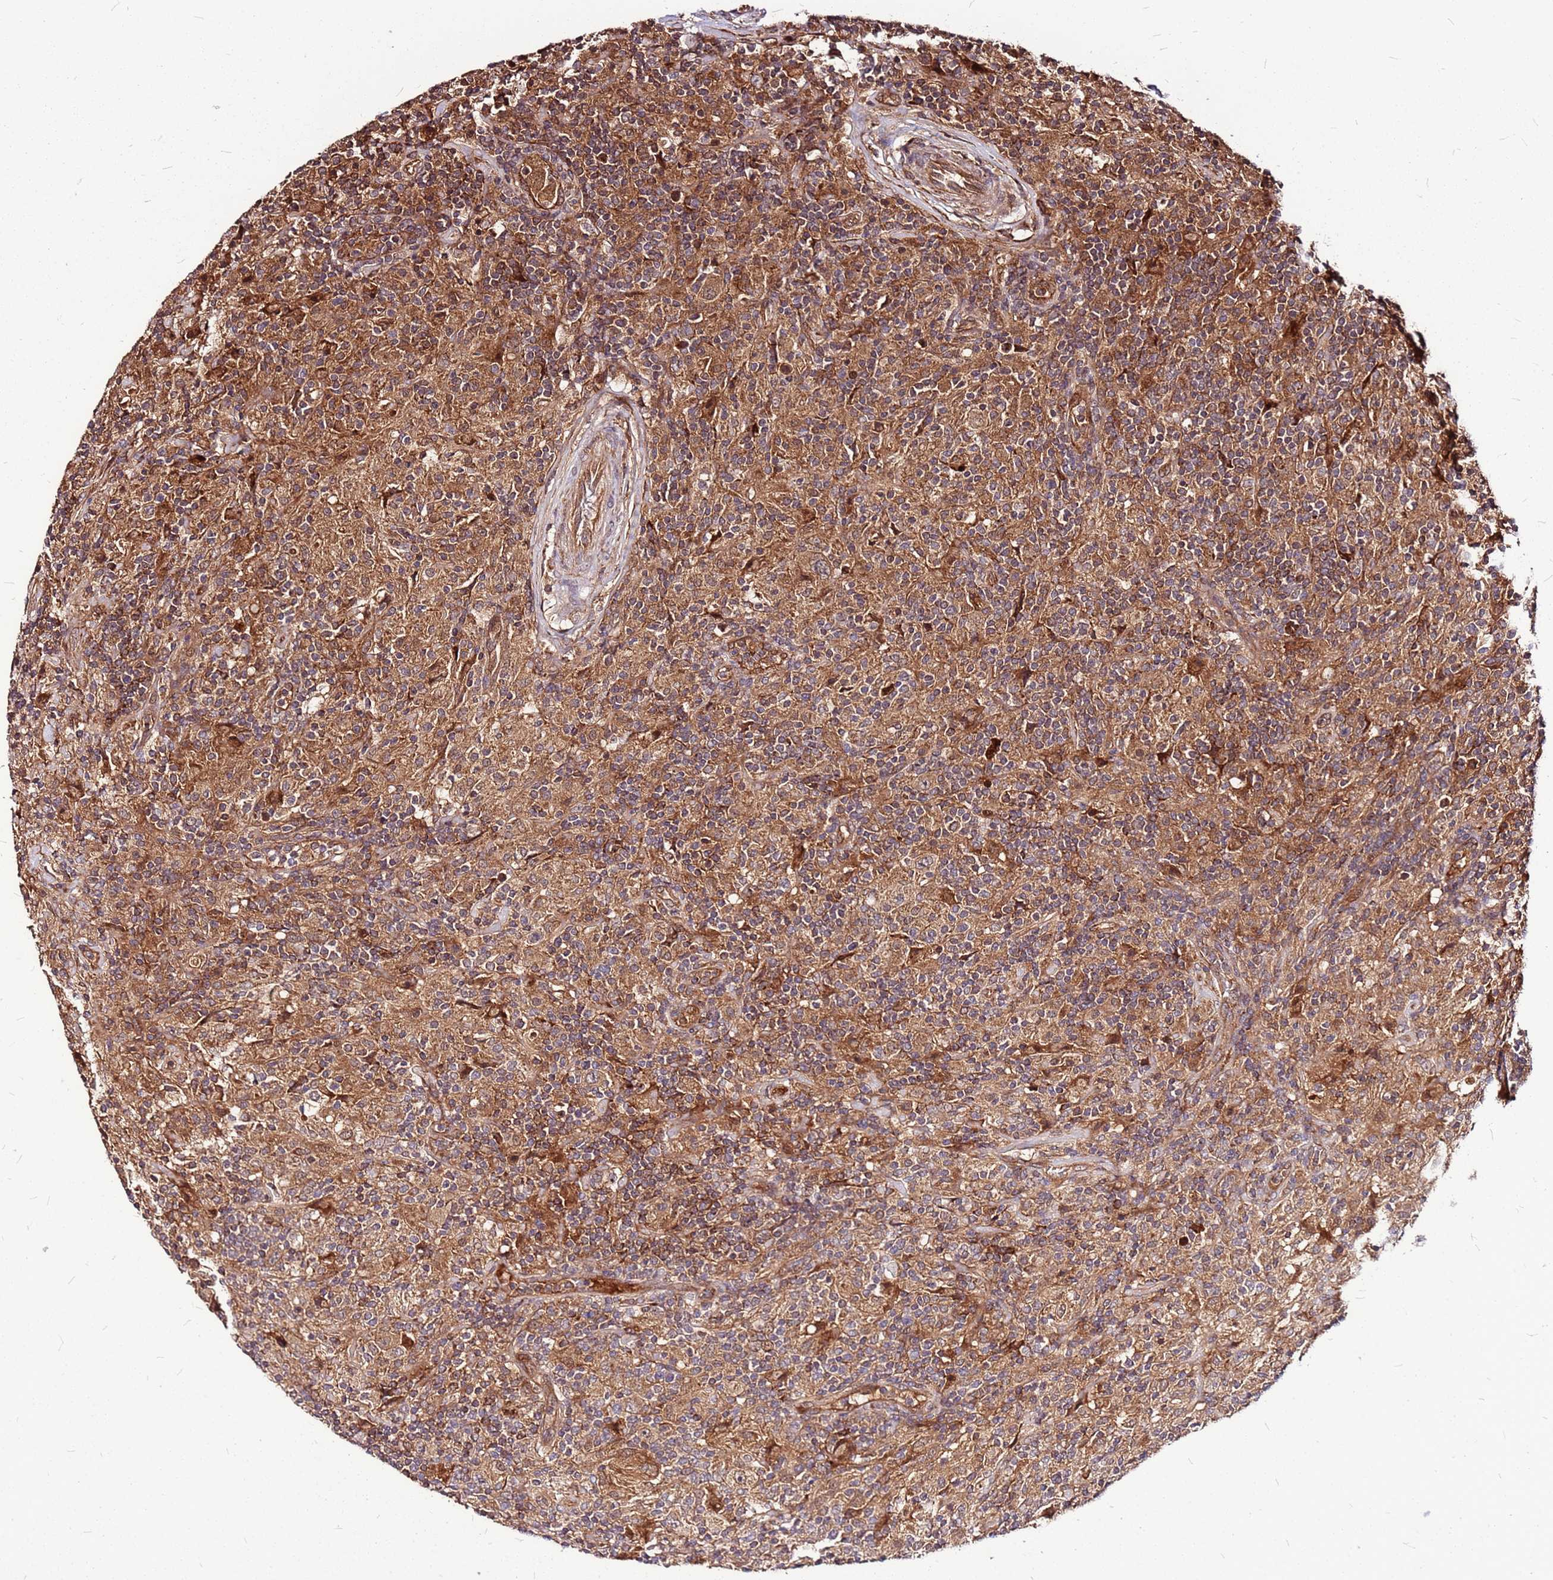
{"staining": {"intensity": "weak", "quantity": ">75%", "location": "cytoplasmic/membranous"}, "tissue": "lymphoma", "cell_type": "Tumor cells", "image_type": "cancer", "snomed": [{"axis": "morphology", "description": "Hodgkin's disease, NOS"}, {"axis": "topography", "description": "Lymph node"}], "caption": "Protein staining of Hodgkin's disease tissue shows weak cytoplasmic/membranous expression in about >75% of tumor cells.", "gene": "LYPLAL1", "patient": {"sex": "male", "age": 70}}